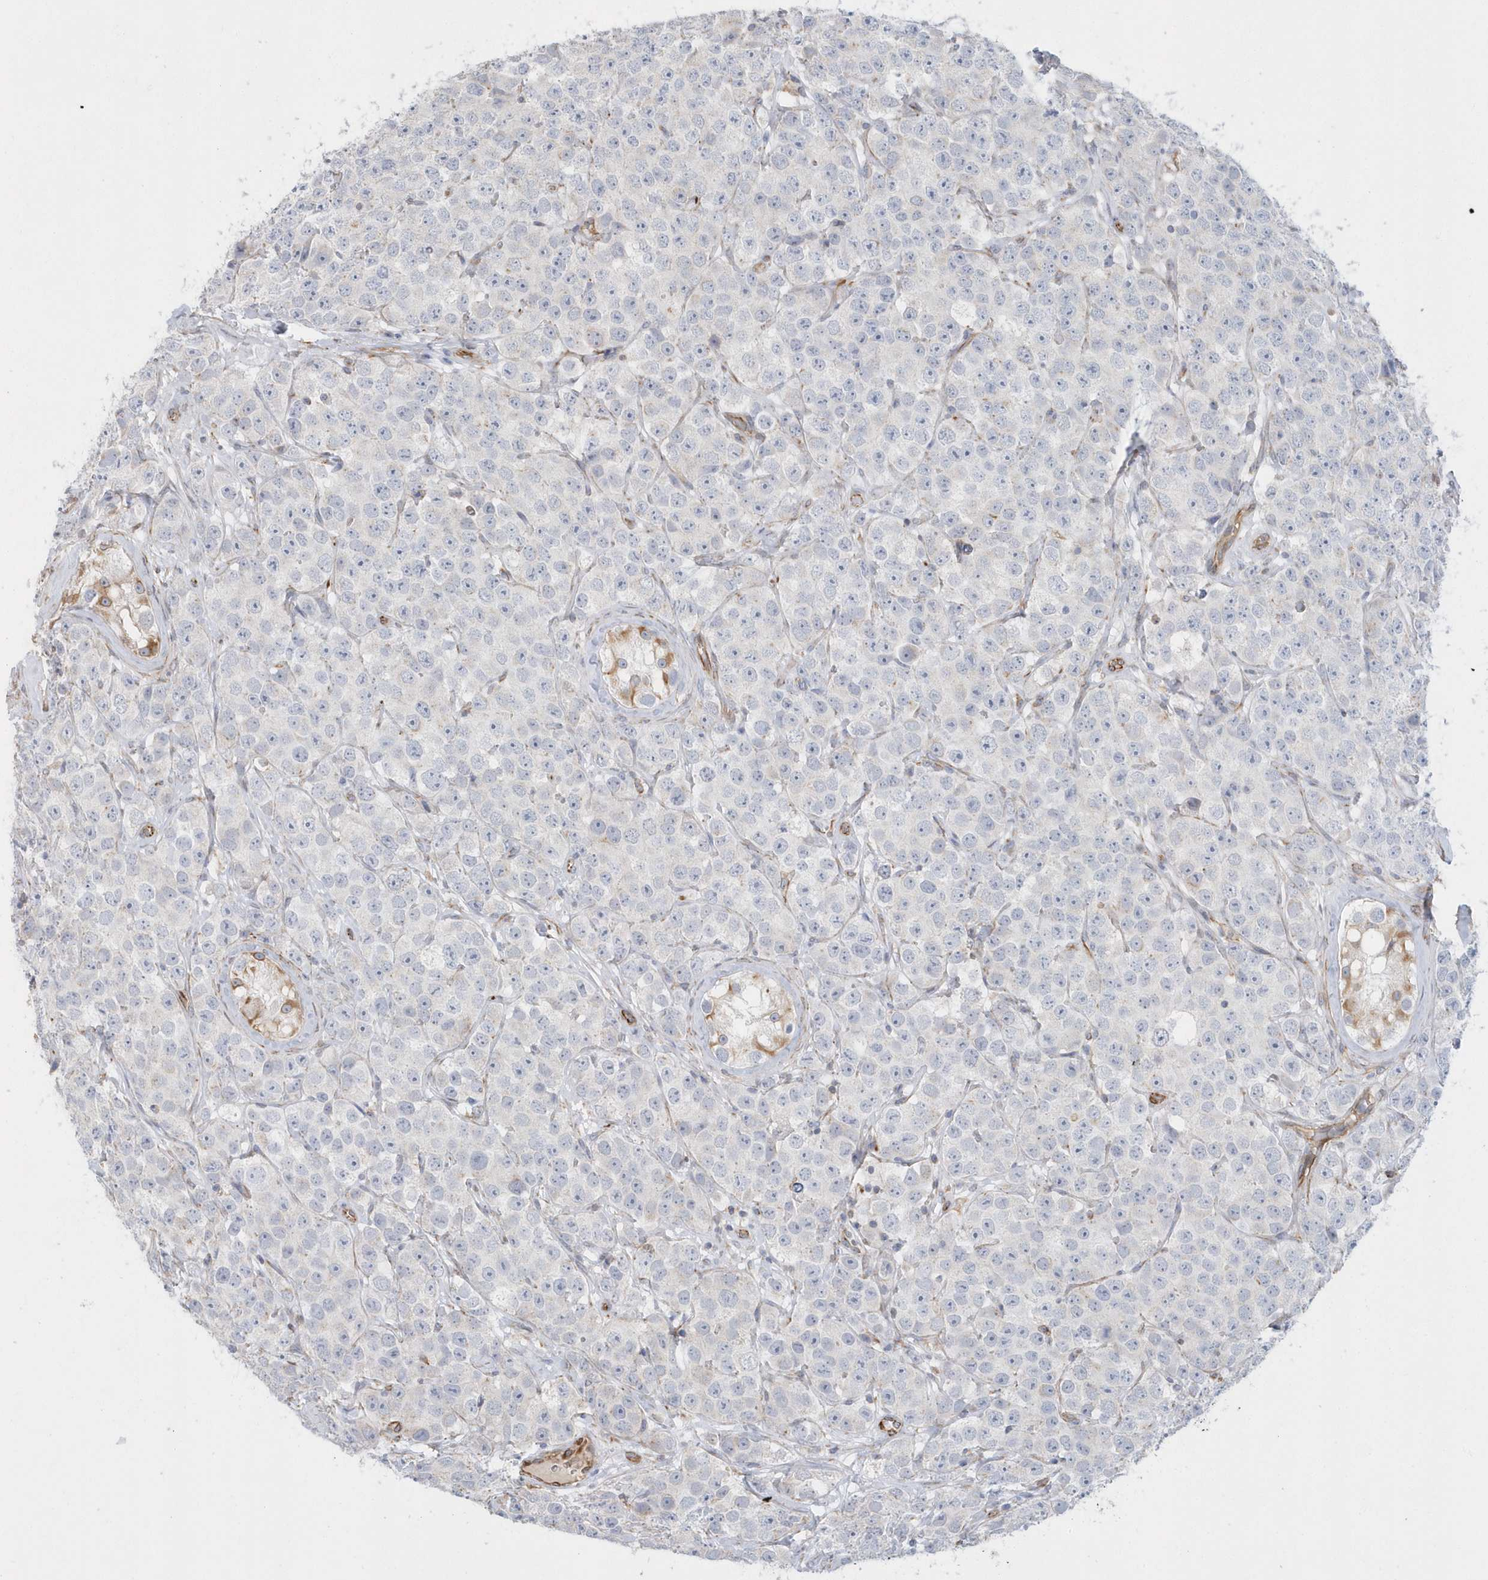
{"staining": {"intensity": "negative", "quantity": "none", "location": "none"}, "tissue": "testis cancer", "cell_type": "Tumor cells", "image_type": "cancer", "snomed": [{"axis": "morphology", "description": "Seminoma, NOS"}, {"axis": "topography", "description": "Testis"}], "caption": "Human testis seminoma stained for a protein using immunohistochemistry exhibits no staining in tumor cells.", "gene": "RAB17", "patient": {"sex": "male", "age": 28}}